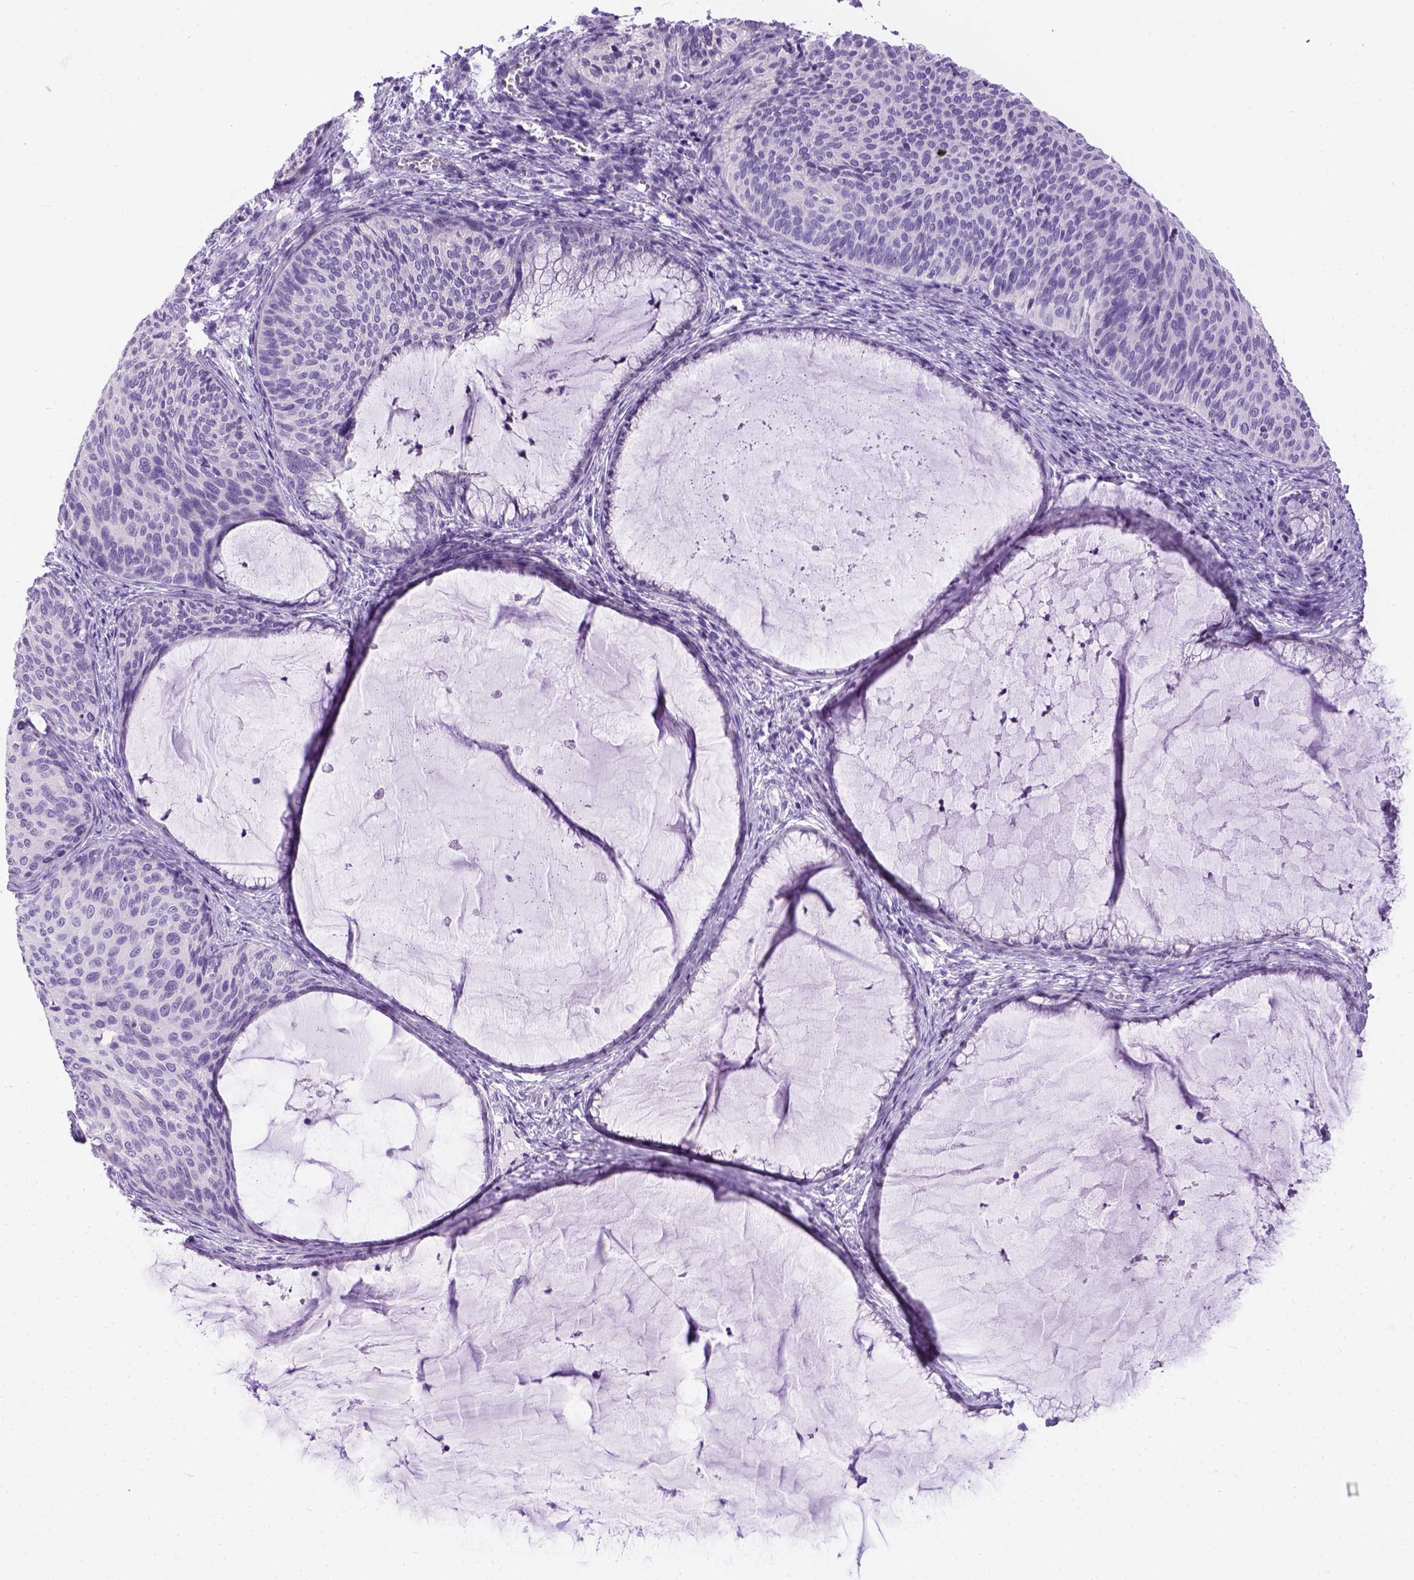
{"staining": {"intensity": "negative", "quantity": "none", "location": "none"}, "tissue": "cervical cancer", "cell_type": "Tumor cells", "image_type": "cancer", "snomed": [{"axis": "morphology", "description": "Squamous cell carcinoma, NOS"}, {"axis": "topography", "description": "Cervix"}], "caption": "DAB (3,3'-diaminobenzidine) immunohistochemical staining of human cervical cancer (squamous cell carcinoma) shows no significant positivity in tumor cells.", "gene": "TMEM38A", "patient": {"sex": "female", "age": 36}}